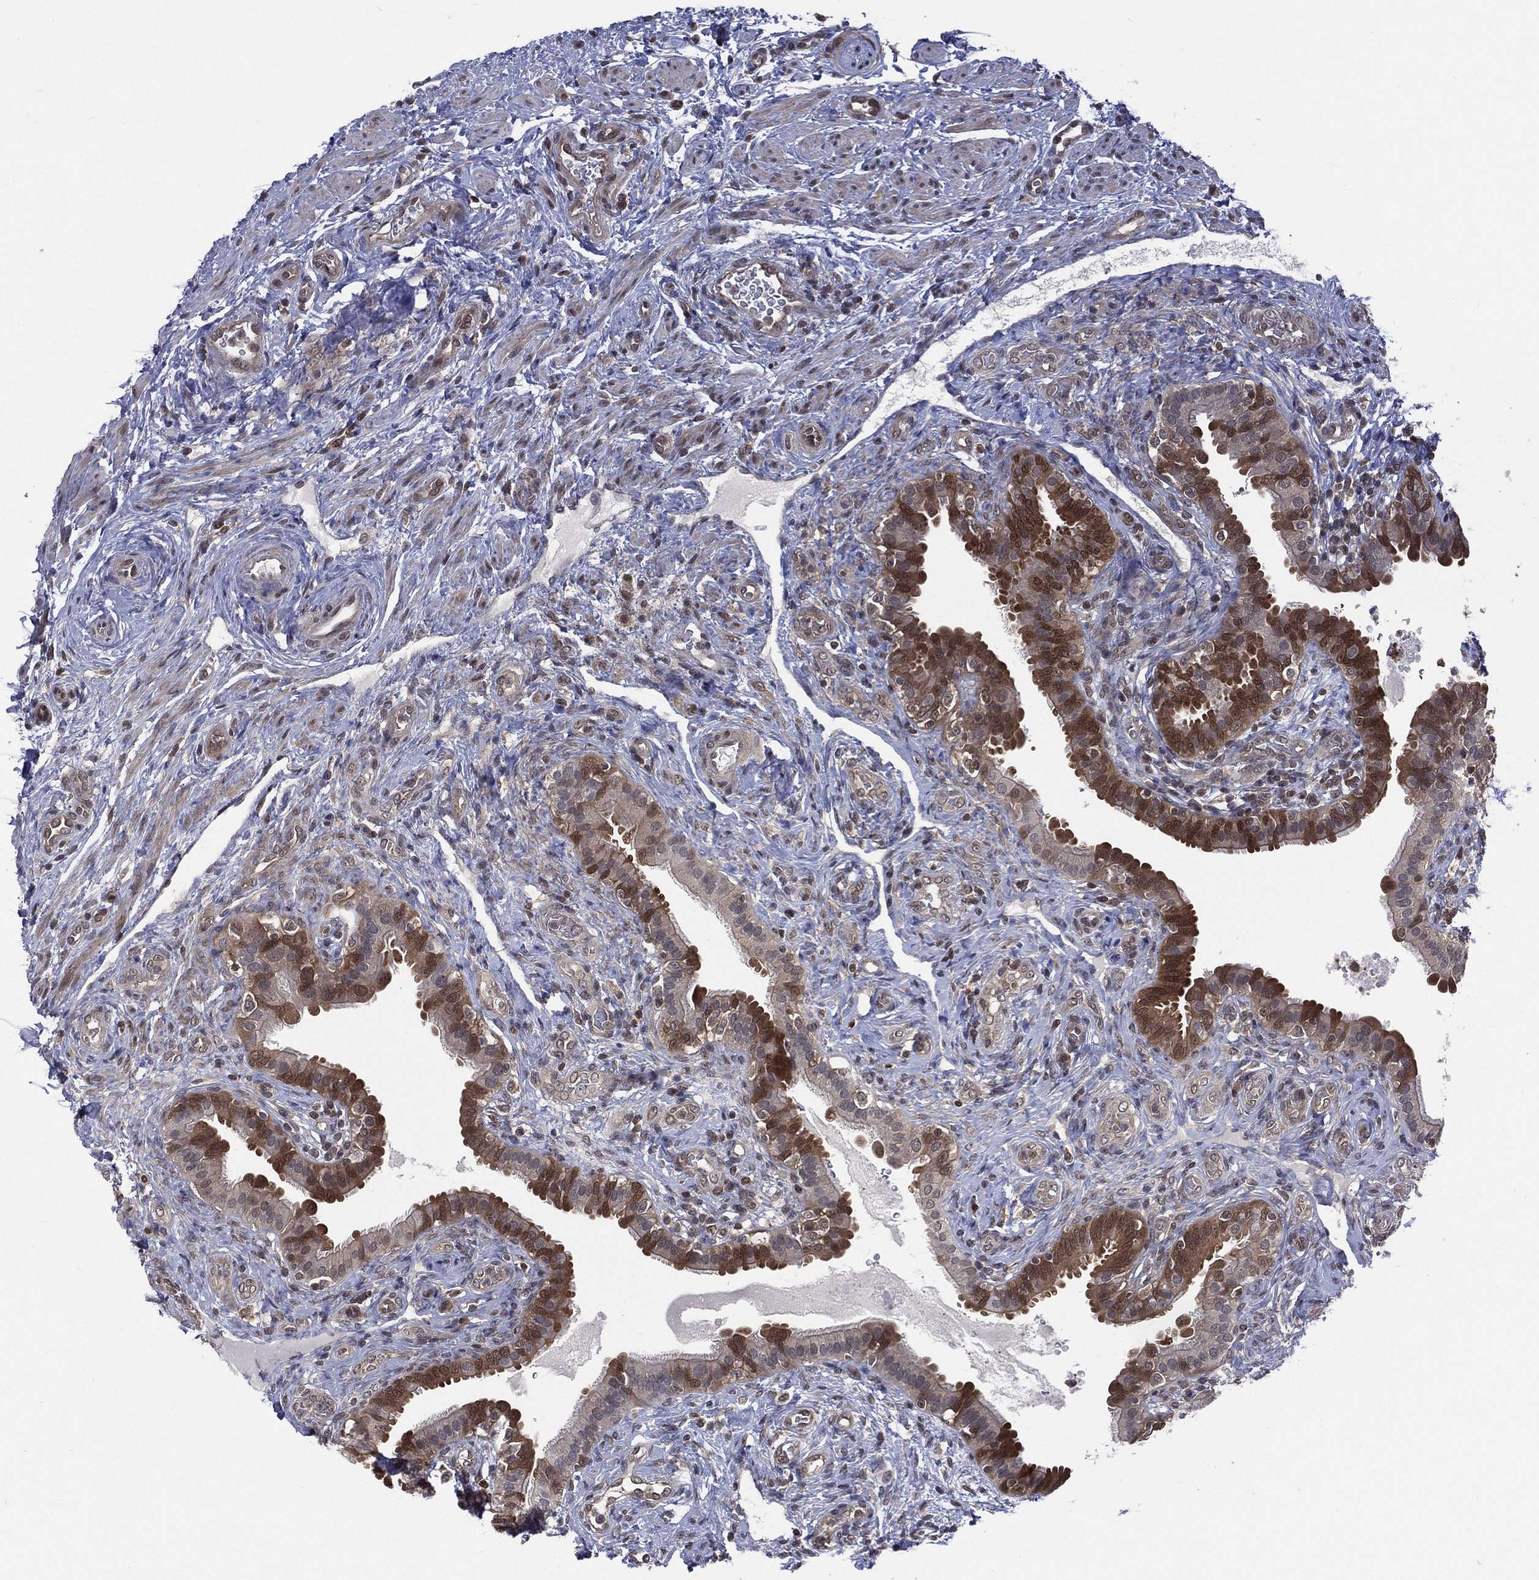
{"staining": {"intensity": "strong", "quantity": "<25%", "location": "cytoplasmic/membranous,nuclear"}, "tissue": "fallopian tube", "cell_type": "Glandular cells", "image_type": "normal", "snomed": [{"axis": "morphology", "description": "Normal tissue, NOS"}, {"axis": "topography", "description": "Fallopian tube"}], "caption": "Protein expression analysis of unremarkable human fallopian tube reveals strong cytoplasmic/membranous,nuclear expression in about <25% of glandular cells.", "gene": "MTAP", "patient": {"sex": "female", "age": 41}}